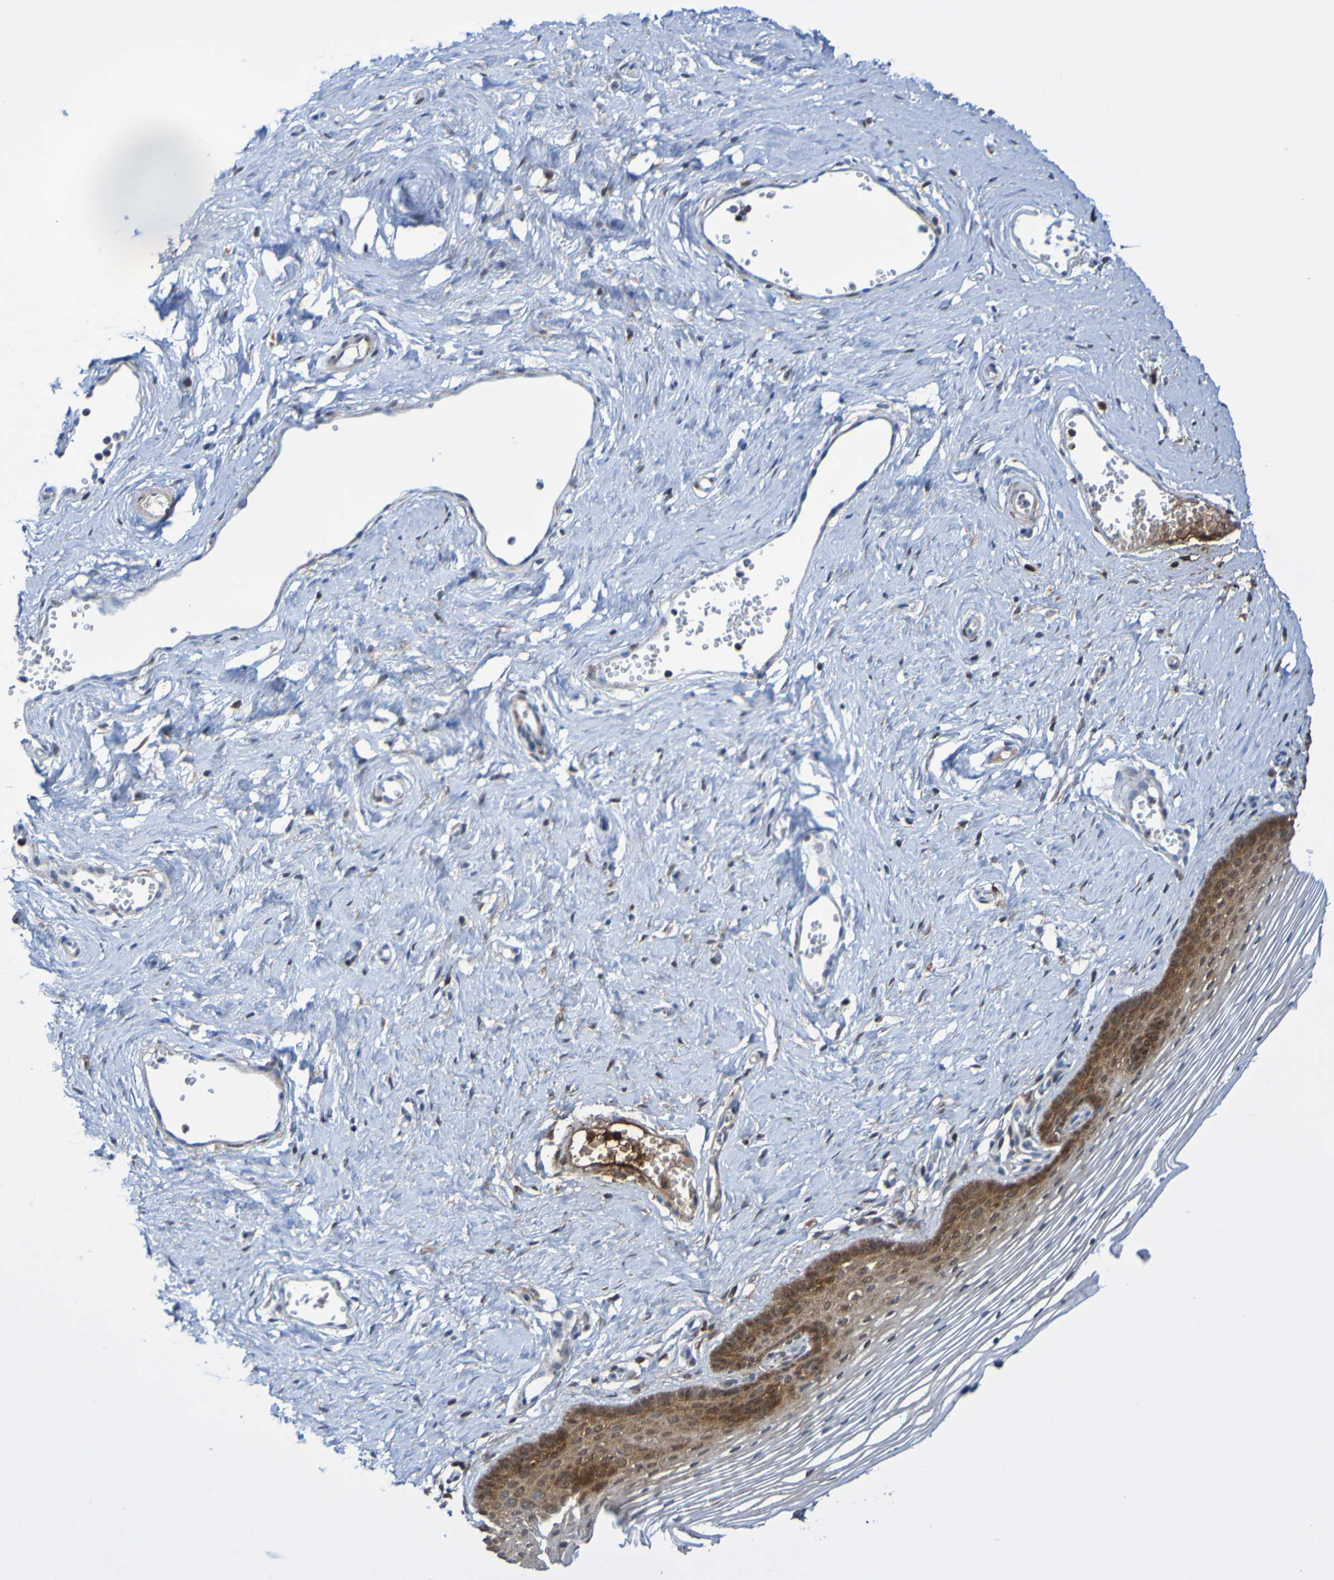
{"staining": {"intensity": "moderate", "quantity": "25%-75%", "location": "cytoplasmic/membranous"}, "tissue": "vagina", "cell_type": "Squamous epithelial cells", "image_type": "normal", "snomed": [{"axis": "morphology", "description": "Normal tissue, NOS"}, {"axis": "topography", "description": "Vagina"}], "caption": "High-power microscopy captured an immunohistochemistry (IHC) photomicrograph of normal vagina, revealing moderate cytoplasmic/membranous positivity in about 25%-75% of squamous epithelial cells. Using DAB (3,3'-diaminobenzidine) (brown) and hematoxylin (blue) stains, captured at high magnification using brightfield microscopy.", "gene": "ATIC", "patient": {"sex": "female", "age": 32}}